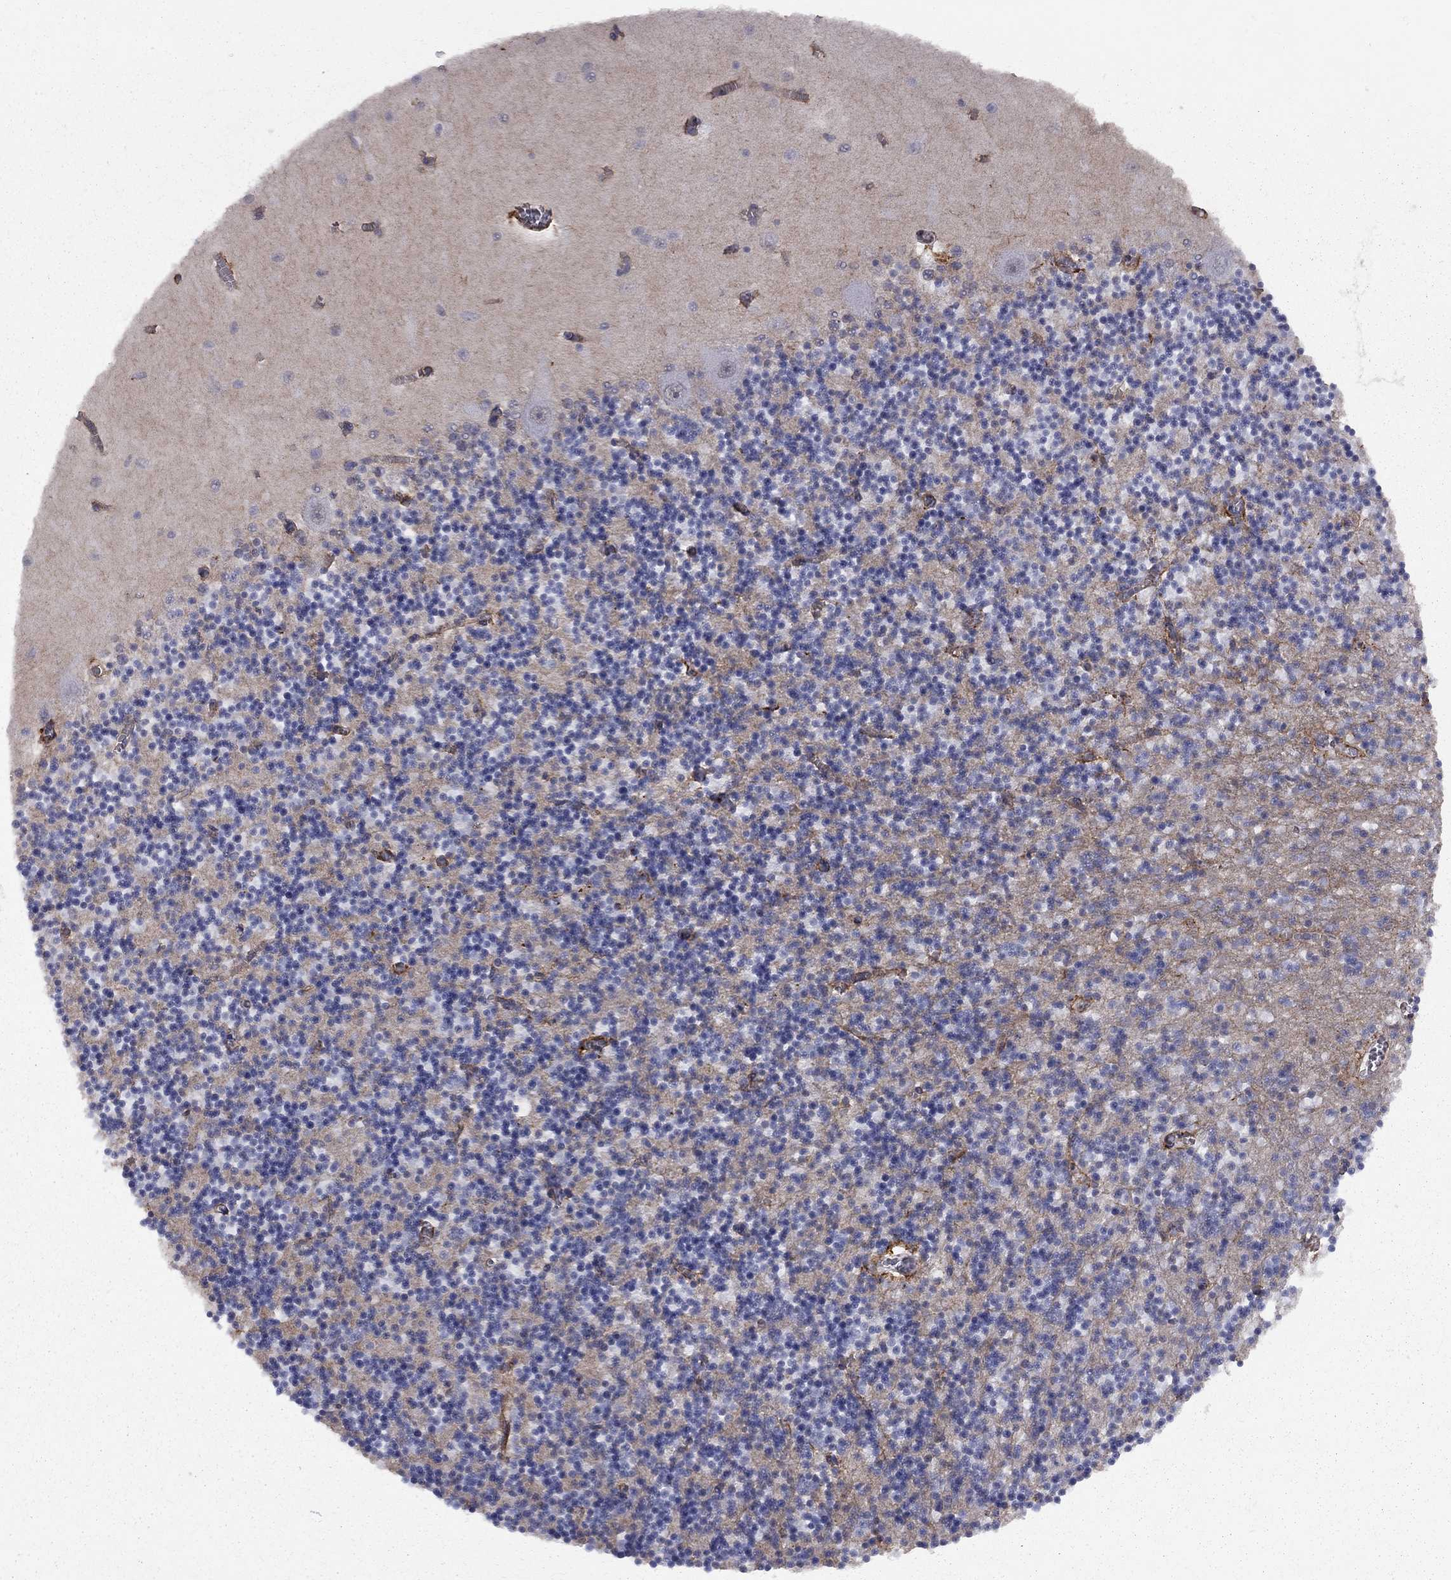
{"staining": {"intensity": "negative", "quantity": "none", "location": "none"}, "tissue": "cerebellum", "cell_type": "Cells in granular layer", "image_type": "normal", "snomed": [{"axis": "morphology", "description": "Normal tissue, NOS"}, {"axis": "topography", "description": "Cerebellum"}], "caption": "Image shows no significant protein positivity in cells in granular layer of normal cerebellum.", "gene": "BICDL2", "patient": {"sex": "female", "age": 64}}